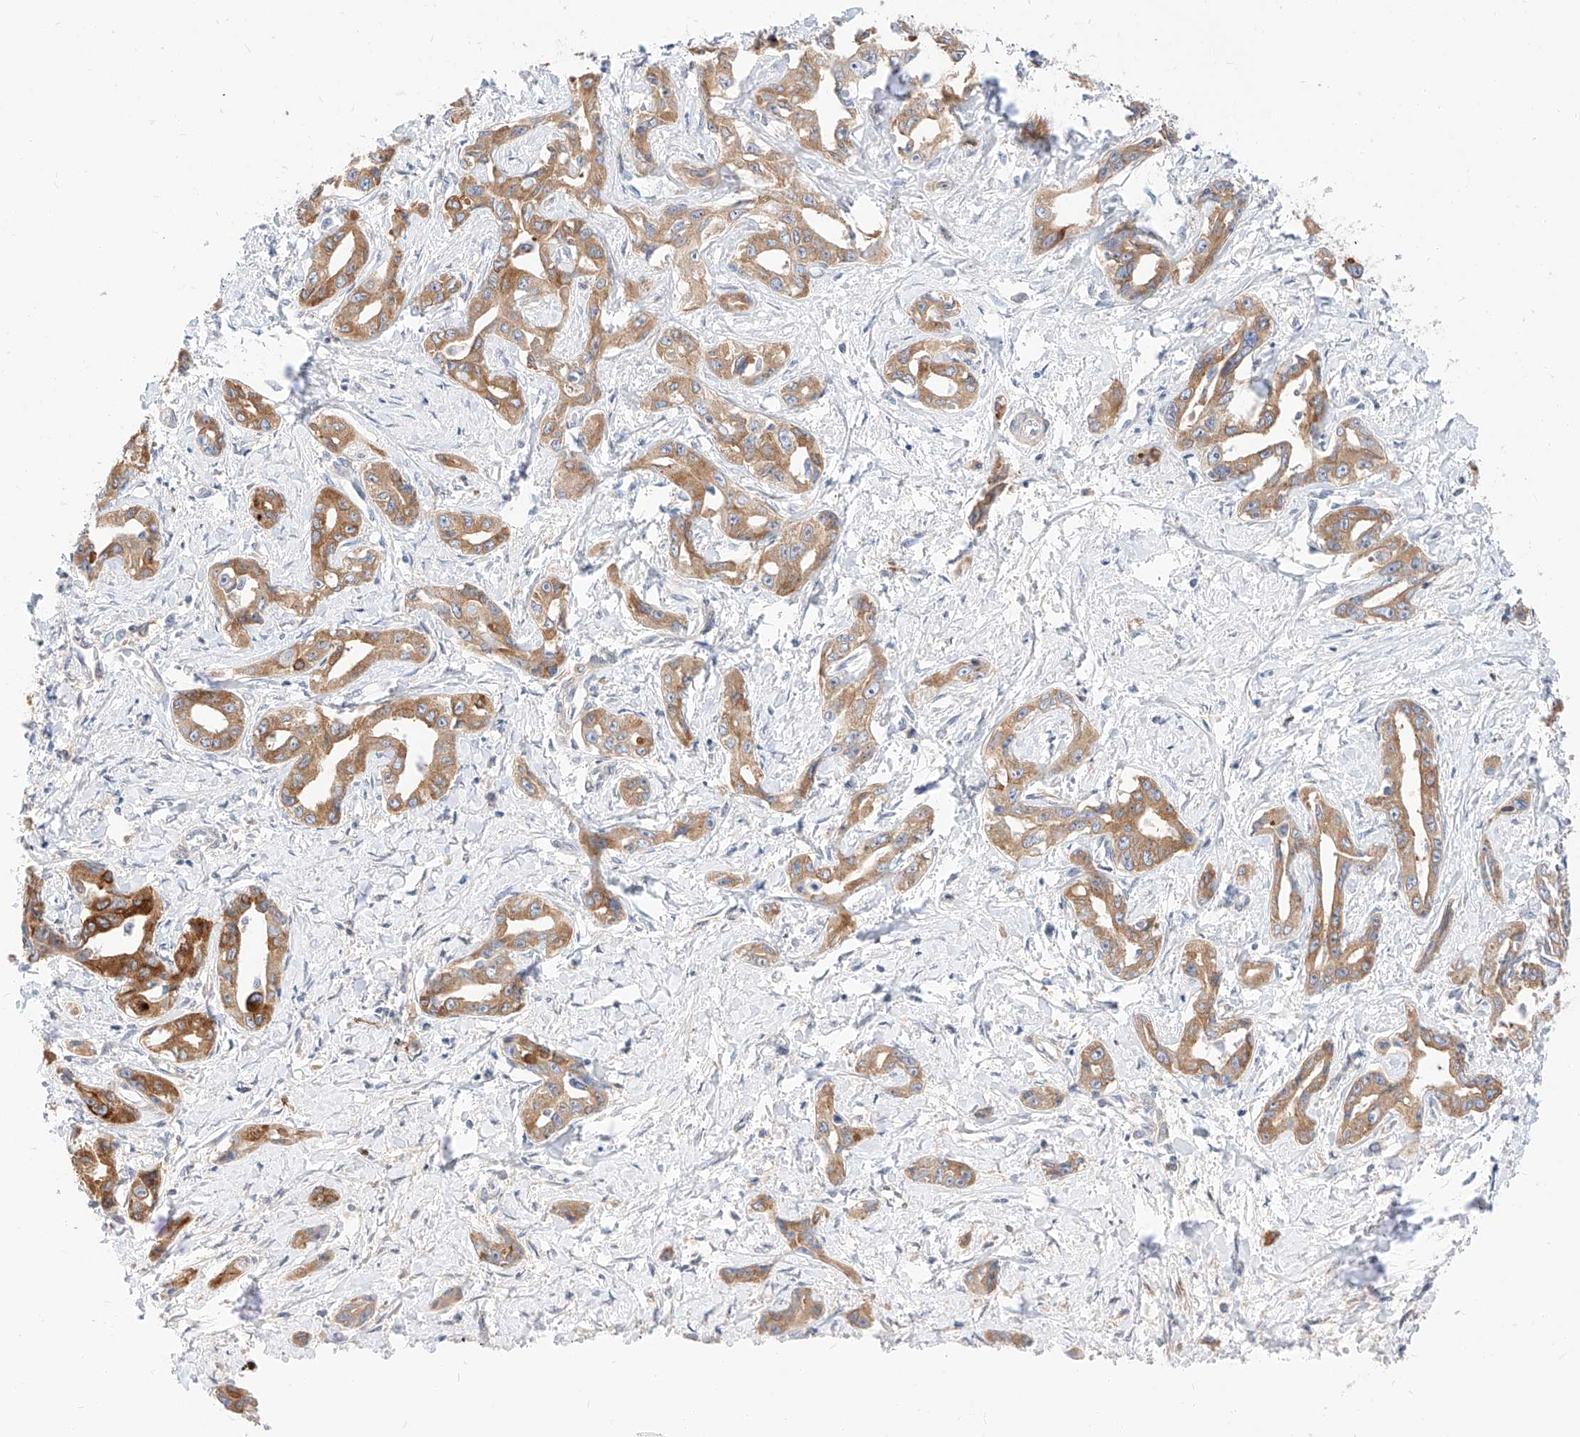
{"staining": {"intensity": "strong", "quantity": ">75%", "location": "cytoplasmic/membranous"}, "tissue": "liver cancer", "cell_type": "Tumor cells", "image_type": "cancer", "snomed": [{"axis": "morphology", "description": "Cholangiocarcinoma"}, {"axis": "topography", "description": "Liver"}], "caption": "High-power microscopy captured an immunohistochemistry (IHC) histopathology image of liver cholangiocarcinoma, revealing strong cytoplasmic/membranous positivity in about >75% of tumor cells. (DAB IHC, brown staining for protein, blue staining for nuclei).", "gene": "MAP7", "patient": {"sex": "male", "age": 59}}